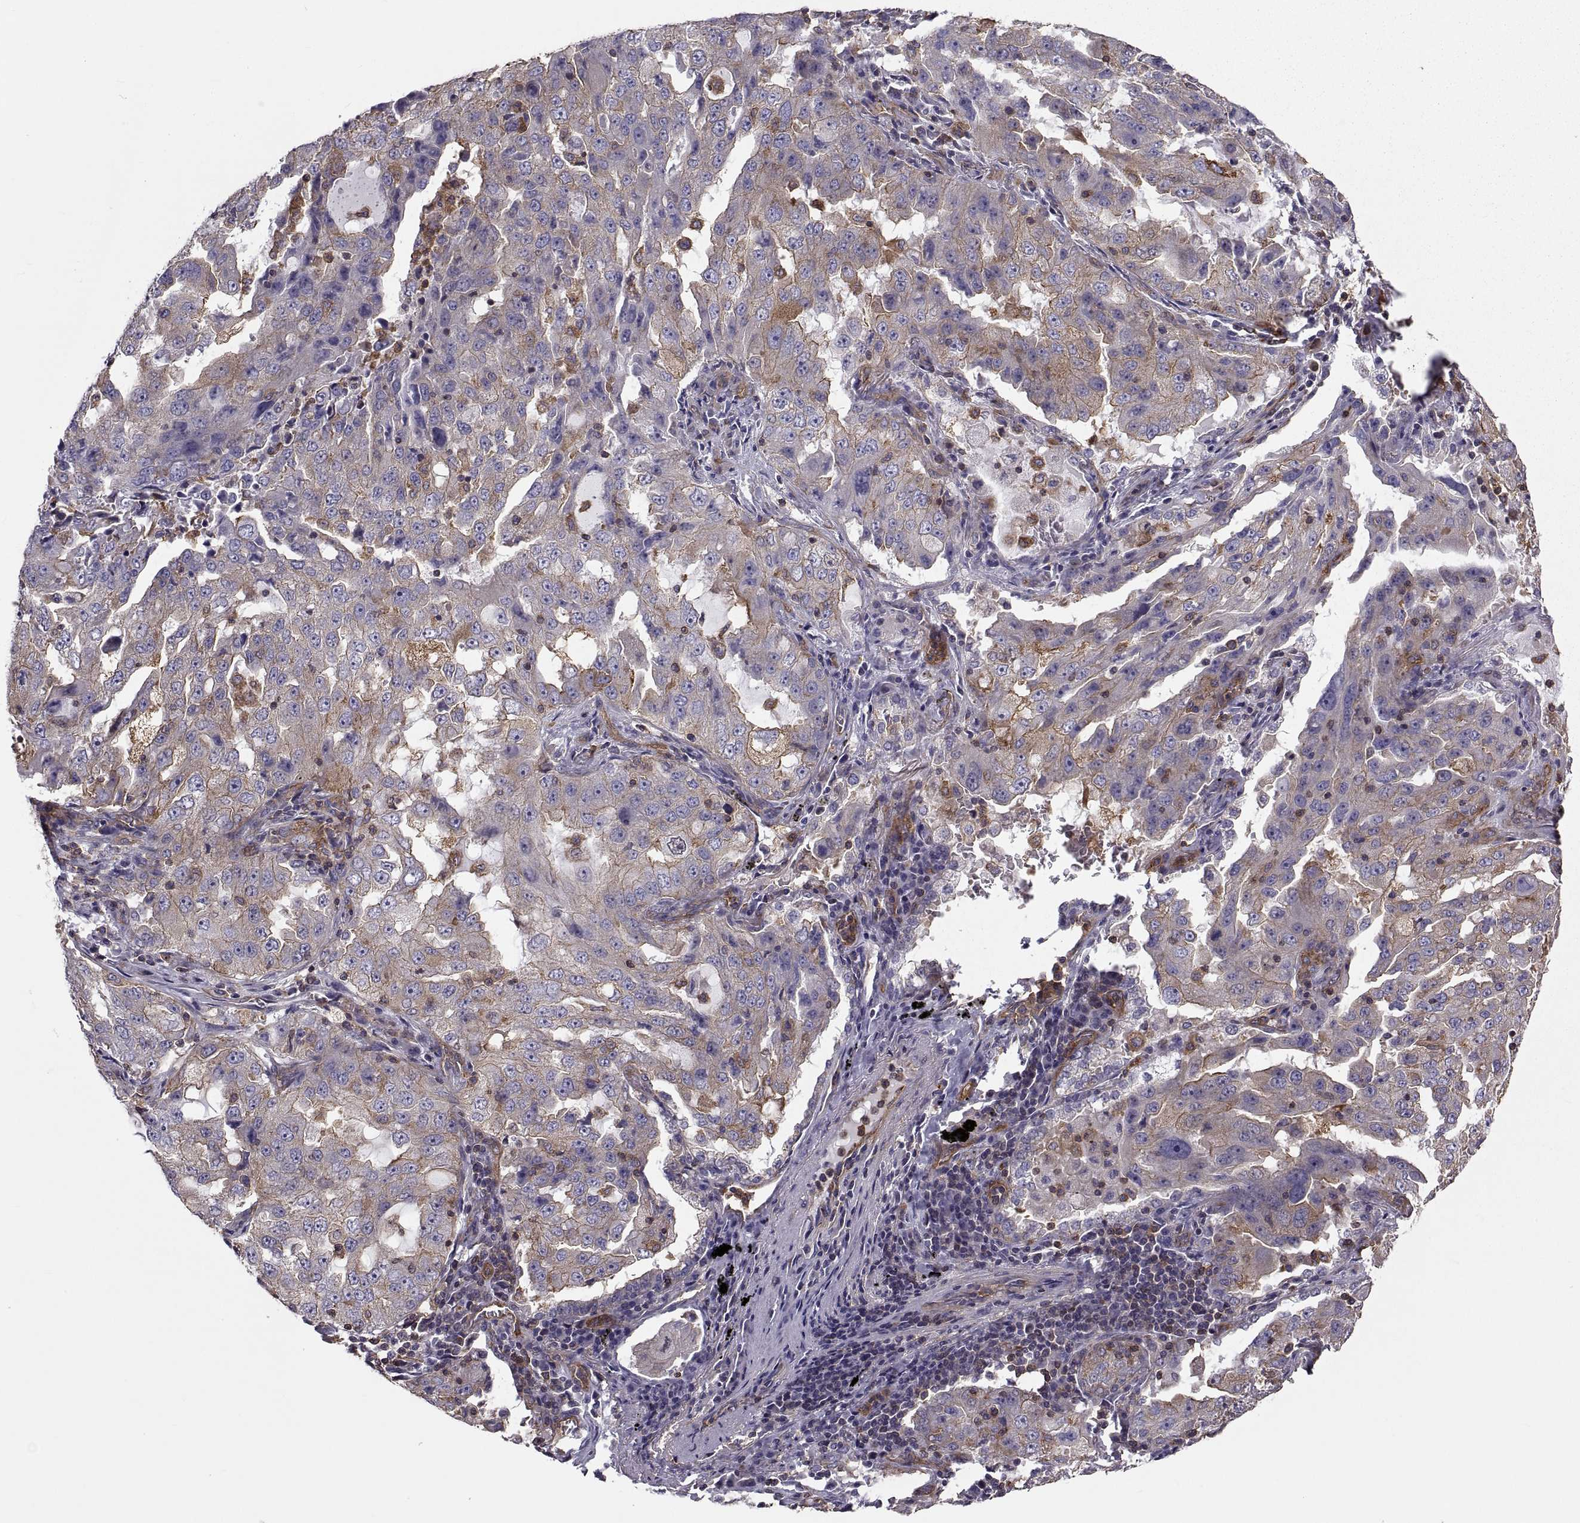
{"staining": {"intensity": "strong", "quantity": "<25%", "location": "cytoplasmic/membranous"}, "tissue": "lung cancer", "cell_type": "Tumor cells", "image_type": "cancer", "snomed": [{"axis": "morphology", "description": "Adenocarcinoma, NOS"}, {"axis": "topography", "description": "Lung"}], "caption": "Lung cancer stained with immunohistochemistry exhibits strong cytoplasmic/membranous positivity in about <25% of tumor cells.", "gene": "MYH9", "patient": {"sex": "female", "age": 61}}